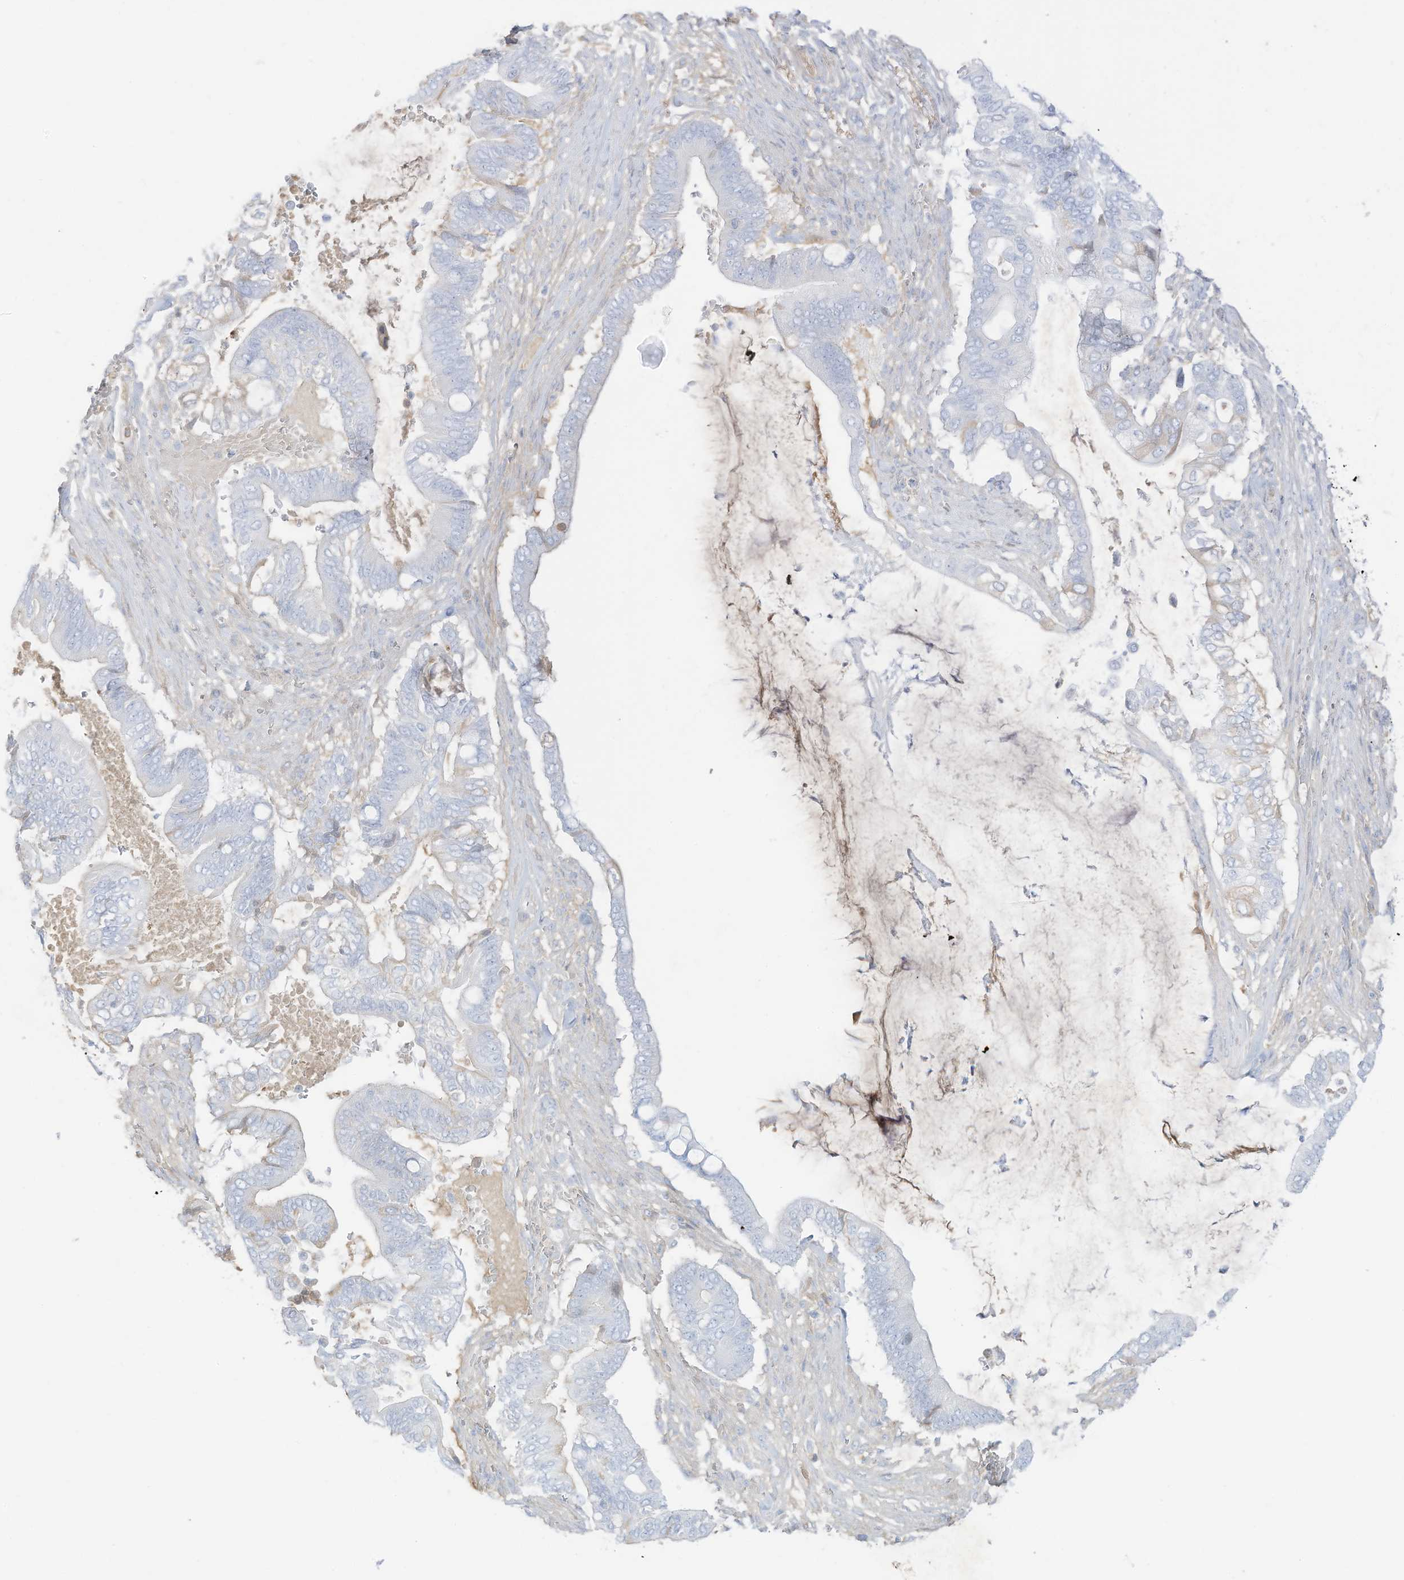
{"staining": {"intensity": "negative", "quantity": "none", "location": "none"}, "tissue": "pancreatic cancer", "cell_type": "Tumor cells", "image_type": "cancer", "snomed": [{"axis": "morphology", "description": "Adenocarcinoma, NOS"}, {"axis": "topography", "description": "Pancreas"}], "caption": "Tumor cells are negative for protein expression in human pancreatic cancer.", "gene": "HSD17B13", "patient": {"sex": "male", "age": 68}}